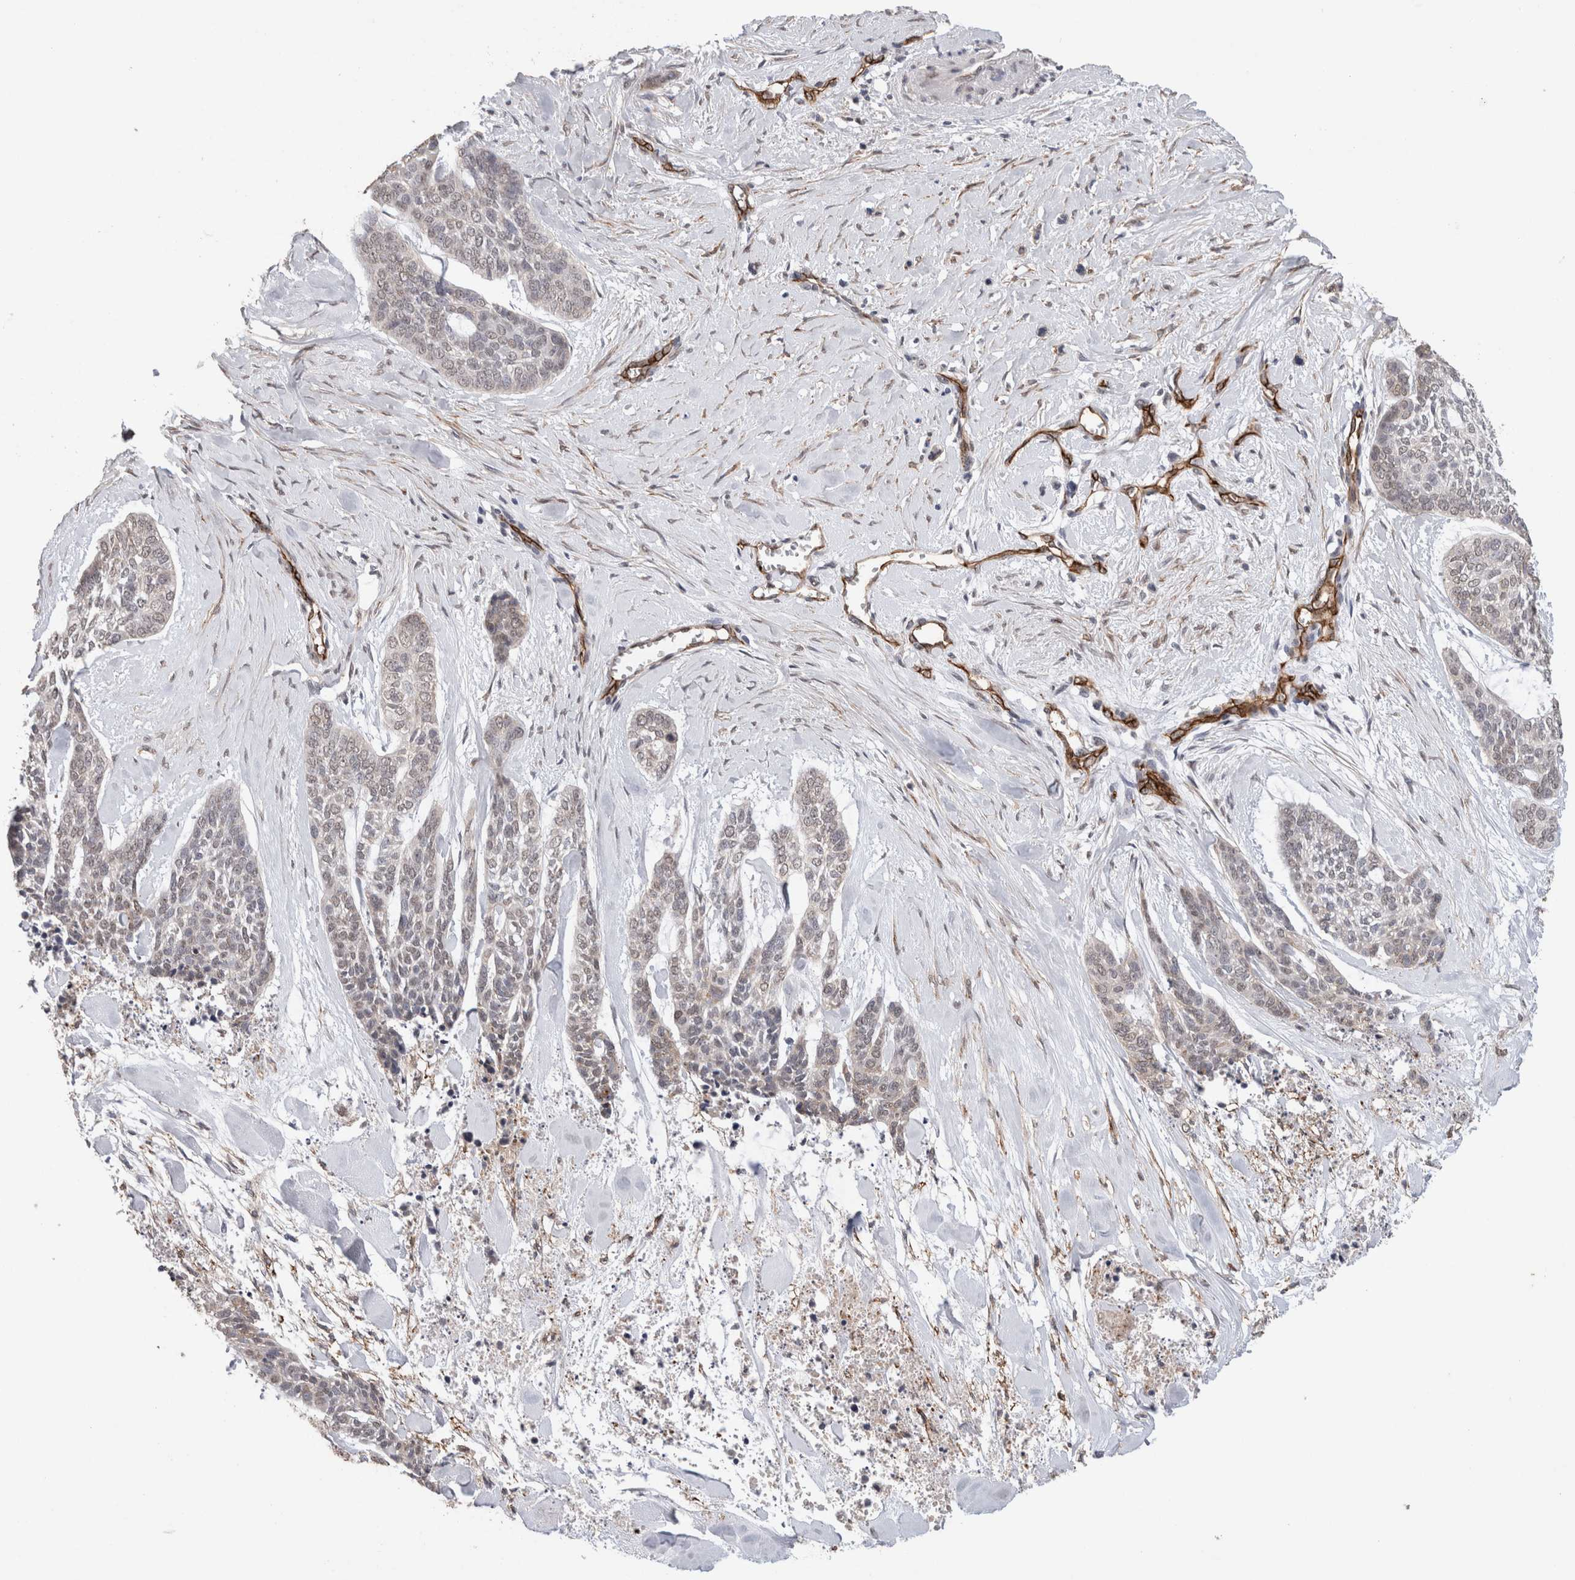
{"staining": {"intensity": "weak", "quantity": "<25%", "location": "nuclear"}, "tissue": "skin cancer", "cell_type": "Tumor cells", "image_type": "cancer", "snomed": [{"axis": "morphology", "description": "Basal cell carcinoma"}, {"axis": "topography", "description": "Skin"}], "caption": "IHC micrograph of human skin cancer (basal cell carcinoma) stained for a protein (brown), which exhibits no staining in tumor cells. (DAB (3,3'-diaminobenzidine) immunohistochemistry (IHC), high magnification).", "gene": "CDH13", "patient": {"sex": "female", "age": 64}}